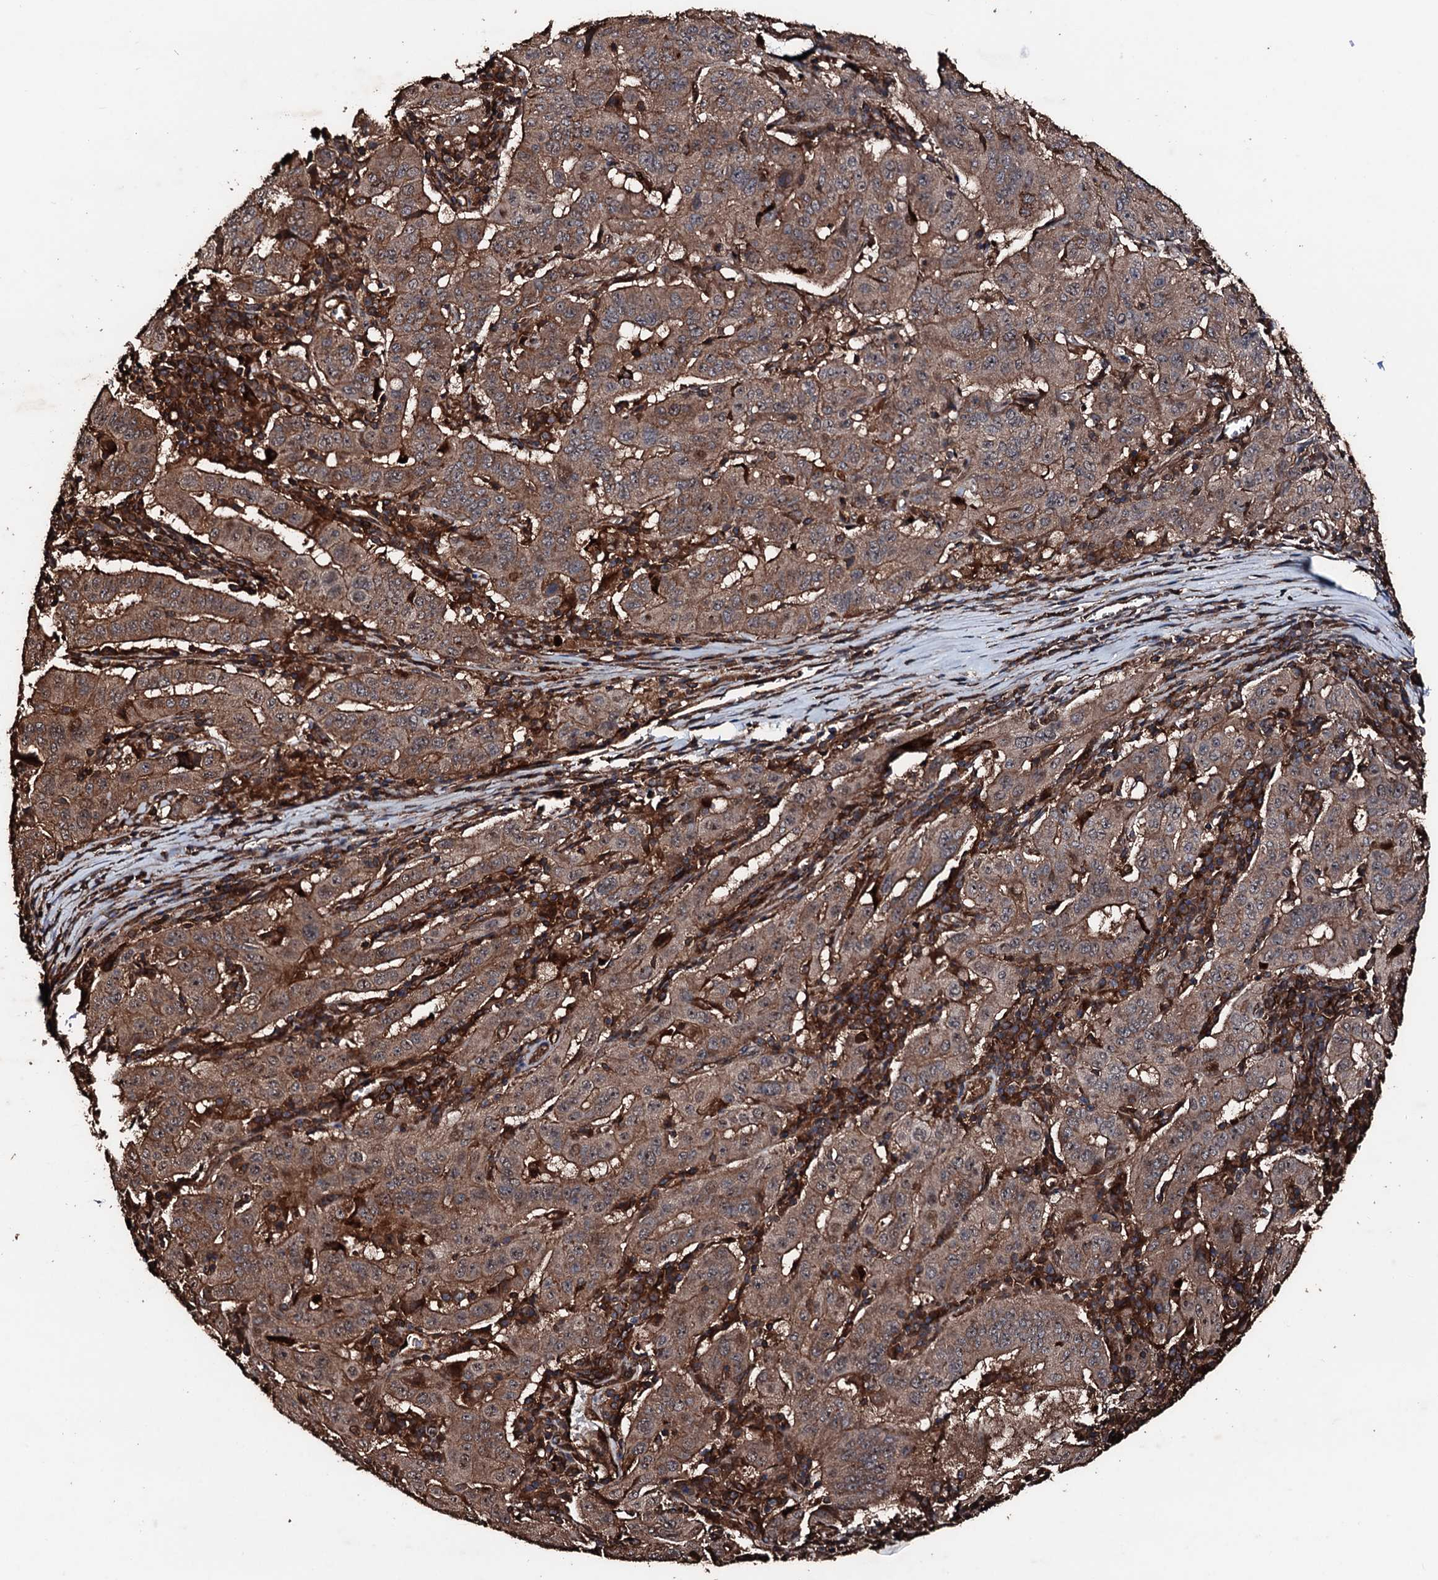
{"staining": {"intensity": "moderate", "quantity": ">75%", "location": "cytoplasmic/membranous"}, "tissue": "pancreatic cancer", "cell_type": "Tumor cells", "image_type": "cancer", "snomed": [{"axis": "morphology", "description": "Adenocarcinoma, NOS"}, {"axis": "topography", "description": "Pancreas"}], "caption": "Tumor cells exhibit medium levels of moderate cytoplasmic/membranous expression in about >75% of cells in human pancreatic cancer.", "gene": "KIF18A", "patient": {"sex": "male", "age": 63}}